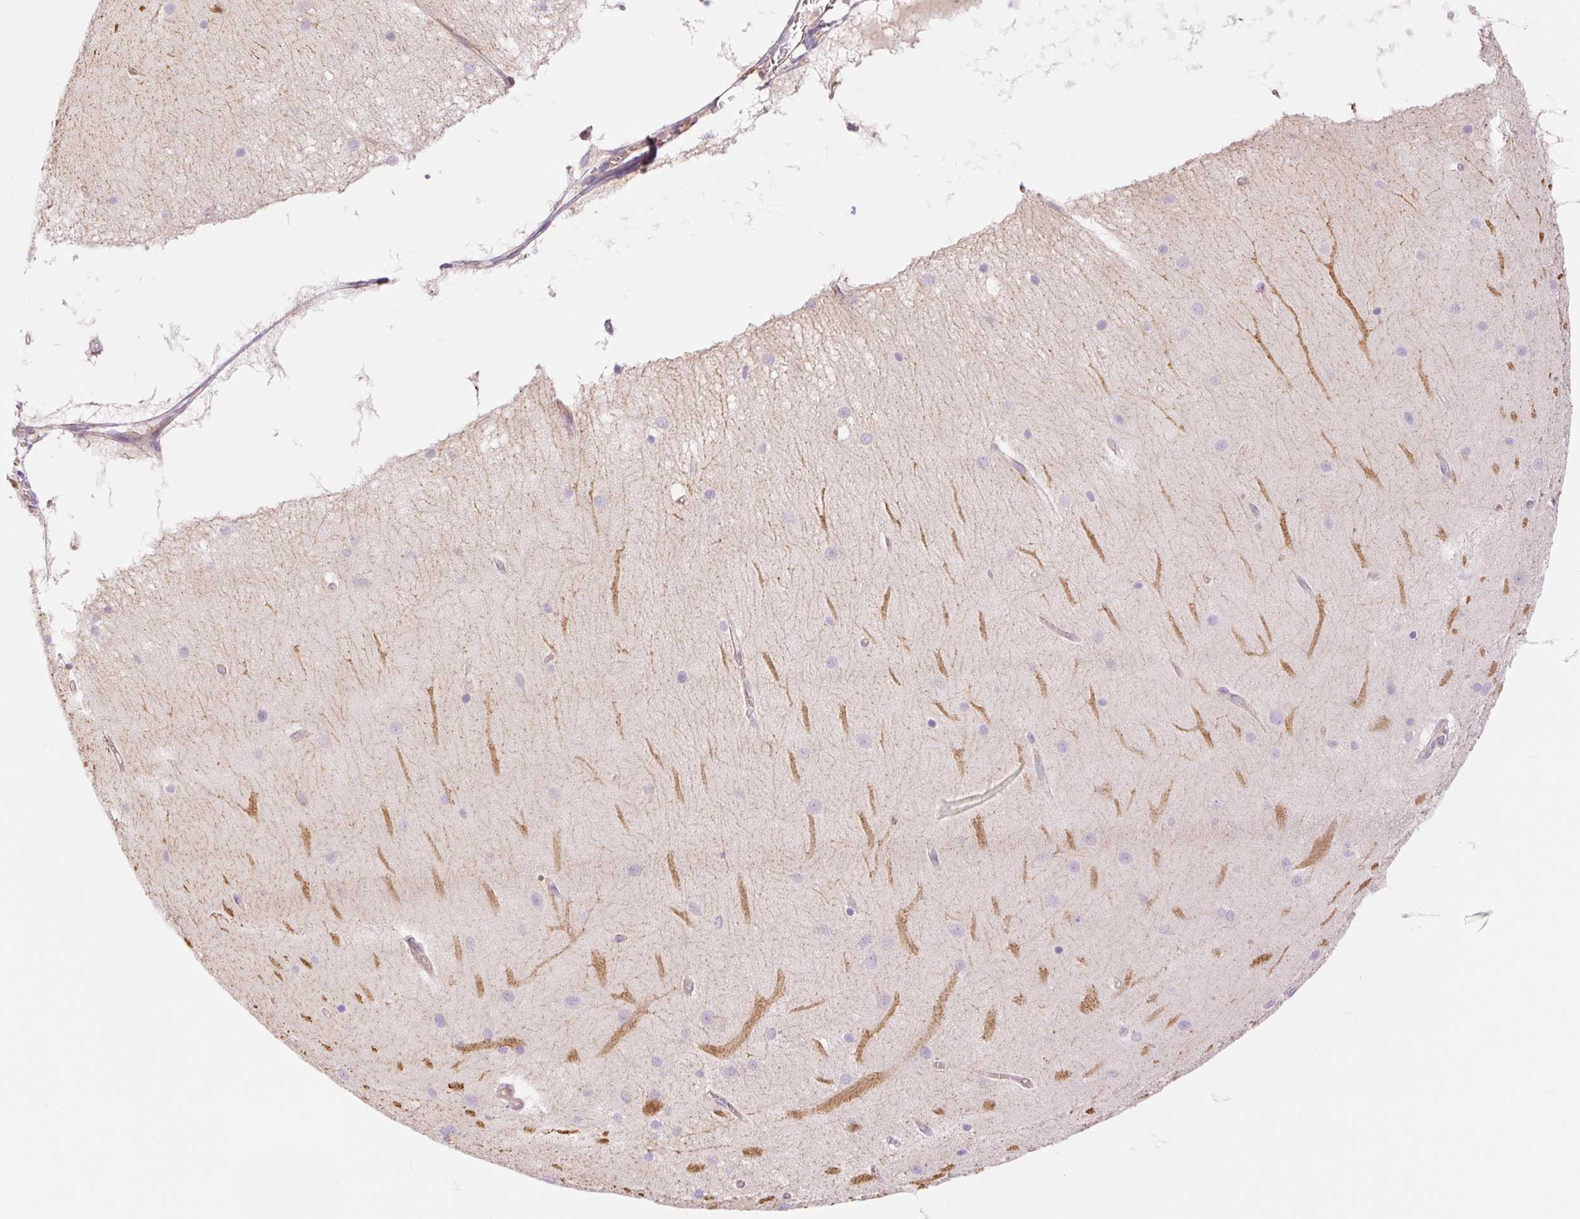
{"staining": {"intensity": "negative", "quantity": "none", "location": "none"}, "tissue": "cerebellum", "cell_type": "Cells in granular layer", "image_type": "normal", "snomed": [{"axis": "morphology", "description": "Normal tissue, NOS"}, {"axis": "topography", "description": "Cerebellum"}], "caption": "The image reveals no staining of cells in granular layer in normal cerebellum. The staining is performed using DAB (3,3'-diaminobenzidine) brown chromogen with nuclei counter-stained in using hematoxylin.", "gene": "NLRP5", "patient": {"sex": "female", "age": 54}}